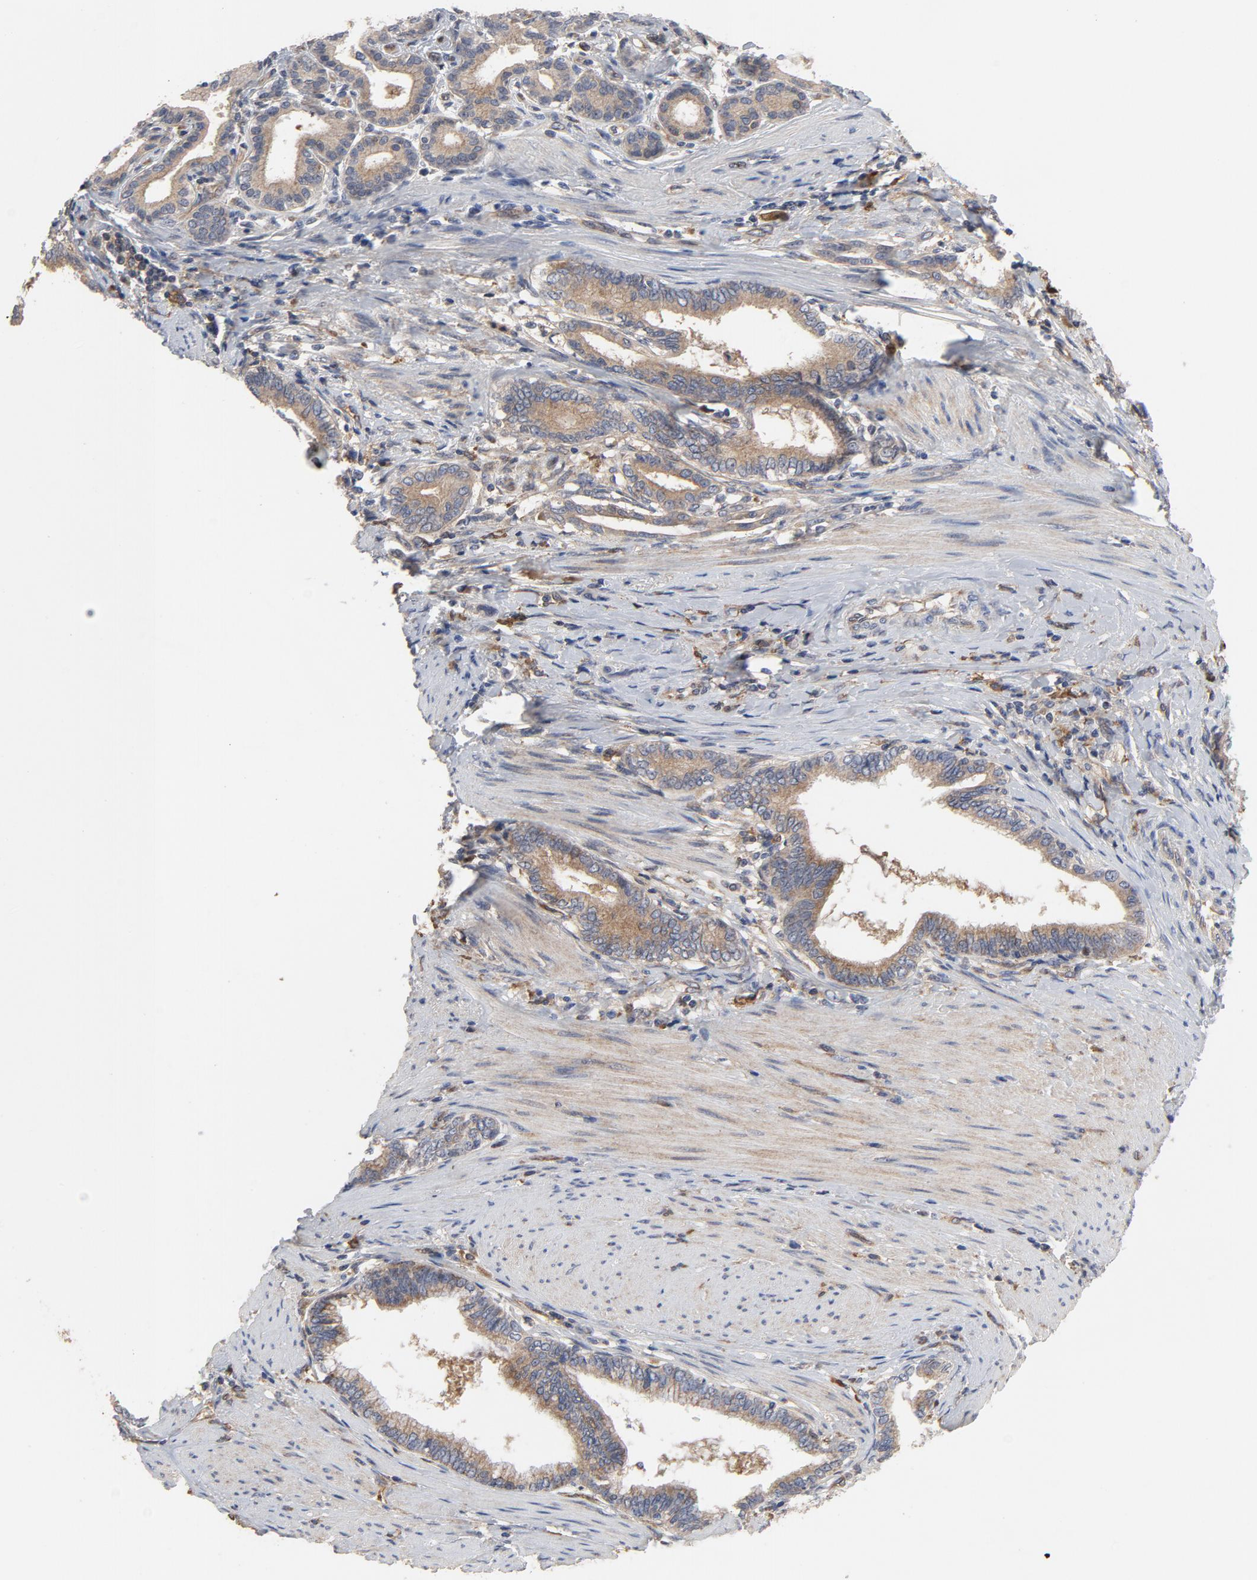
{"staining": {"intensity": "moderate", "quantity": ">75%", "location": "cytoplasmic/membranous"}, "tissue": "pancreatic cancer", "cell_type": "Tumor cells", "image_type": "cancer", "snomed": [{"axis": "morphology", "description": "Adenocarcinoma, NOS"}, {"axis": "topography", "description": "Pancreas"}], "caption": "A brown stain shows moderate cytoplasmic/membranous staining of a protein in human pancreatic adenocarcinoma tumor cells. (Stains: DAB (3,3'-diaminobenzidine) in brown, nuclei in blue, Microscopy: brightfield microscopy at high magnification).", "gene": "RAPGEF4", "patient": {"sex": "female", "age": 64}}